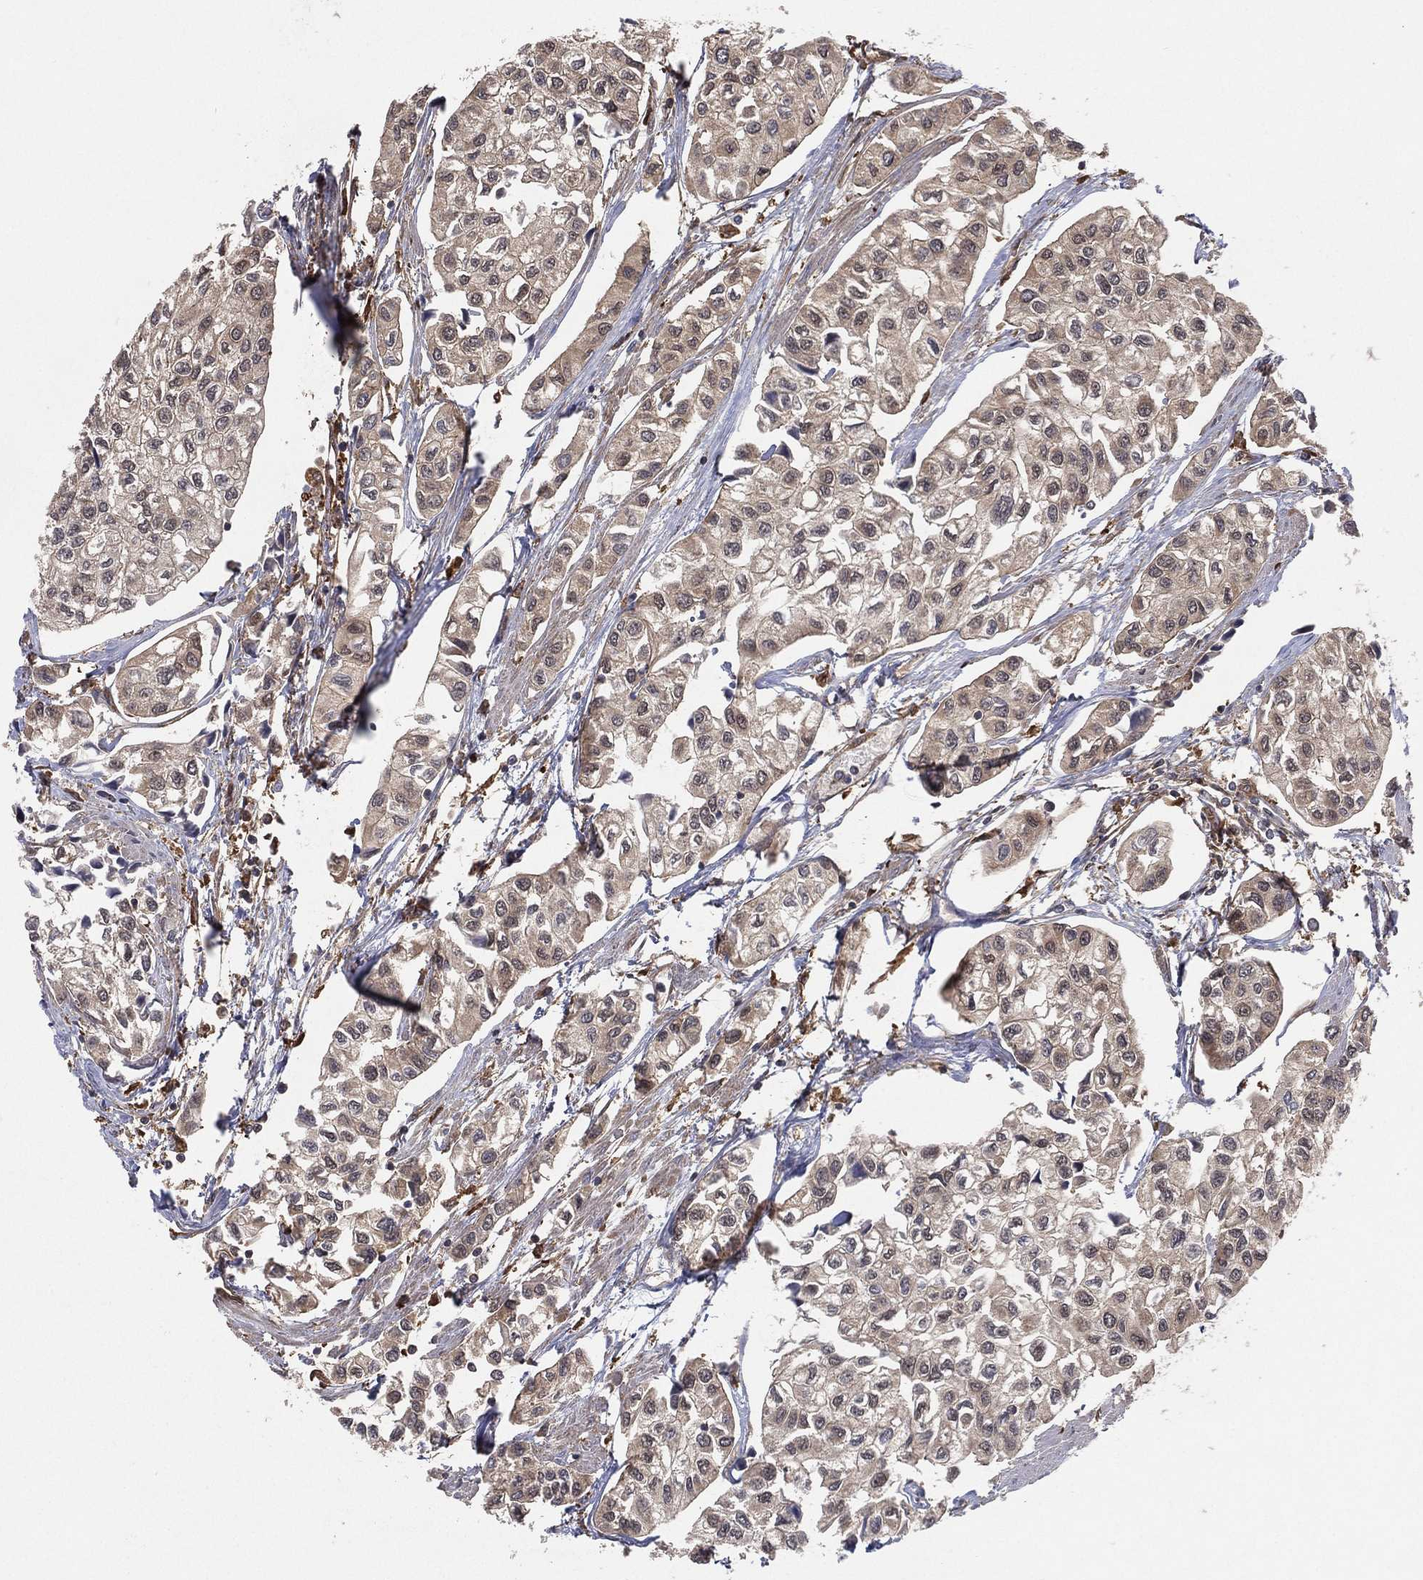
{"staining": {"intensity": "weak", "quantity": "25%-75%", "location": "cytoplasmic/membranous"}, "tissue": "urothelial cancer", "cell_type": "Tumor cells", "image_type": "cancer", "snomed": [{"axis": "morphology", "description": "Urothelial carcinoma, High grade"}, {"axis": "topography", "description": "Urinary bladder"}], "caption": "Weak cytoplasmic/membranous staining for a protein is appreciated in about 25%-75% of tumor cells of urothelial cancer using immunohistochemistry (IHC).", "gene": "PSMG4", "patient": {"sex": "male", "age": 73}}